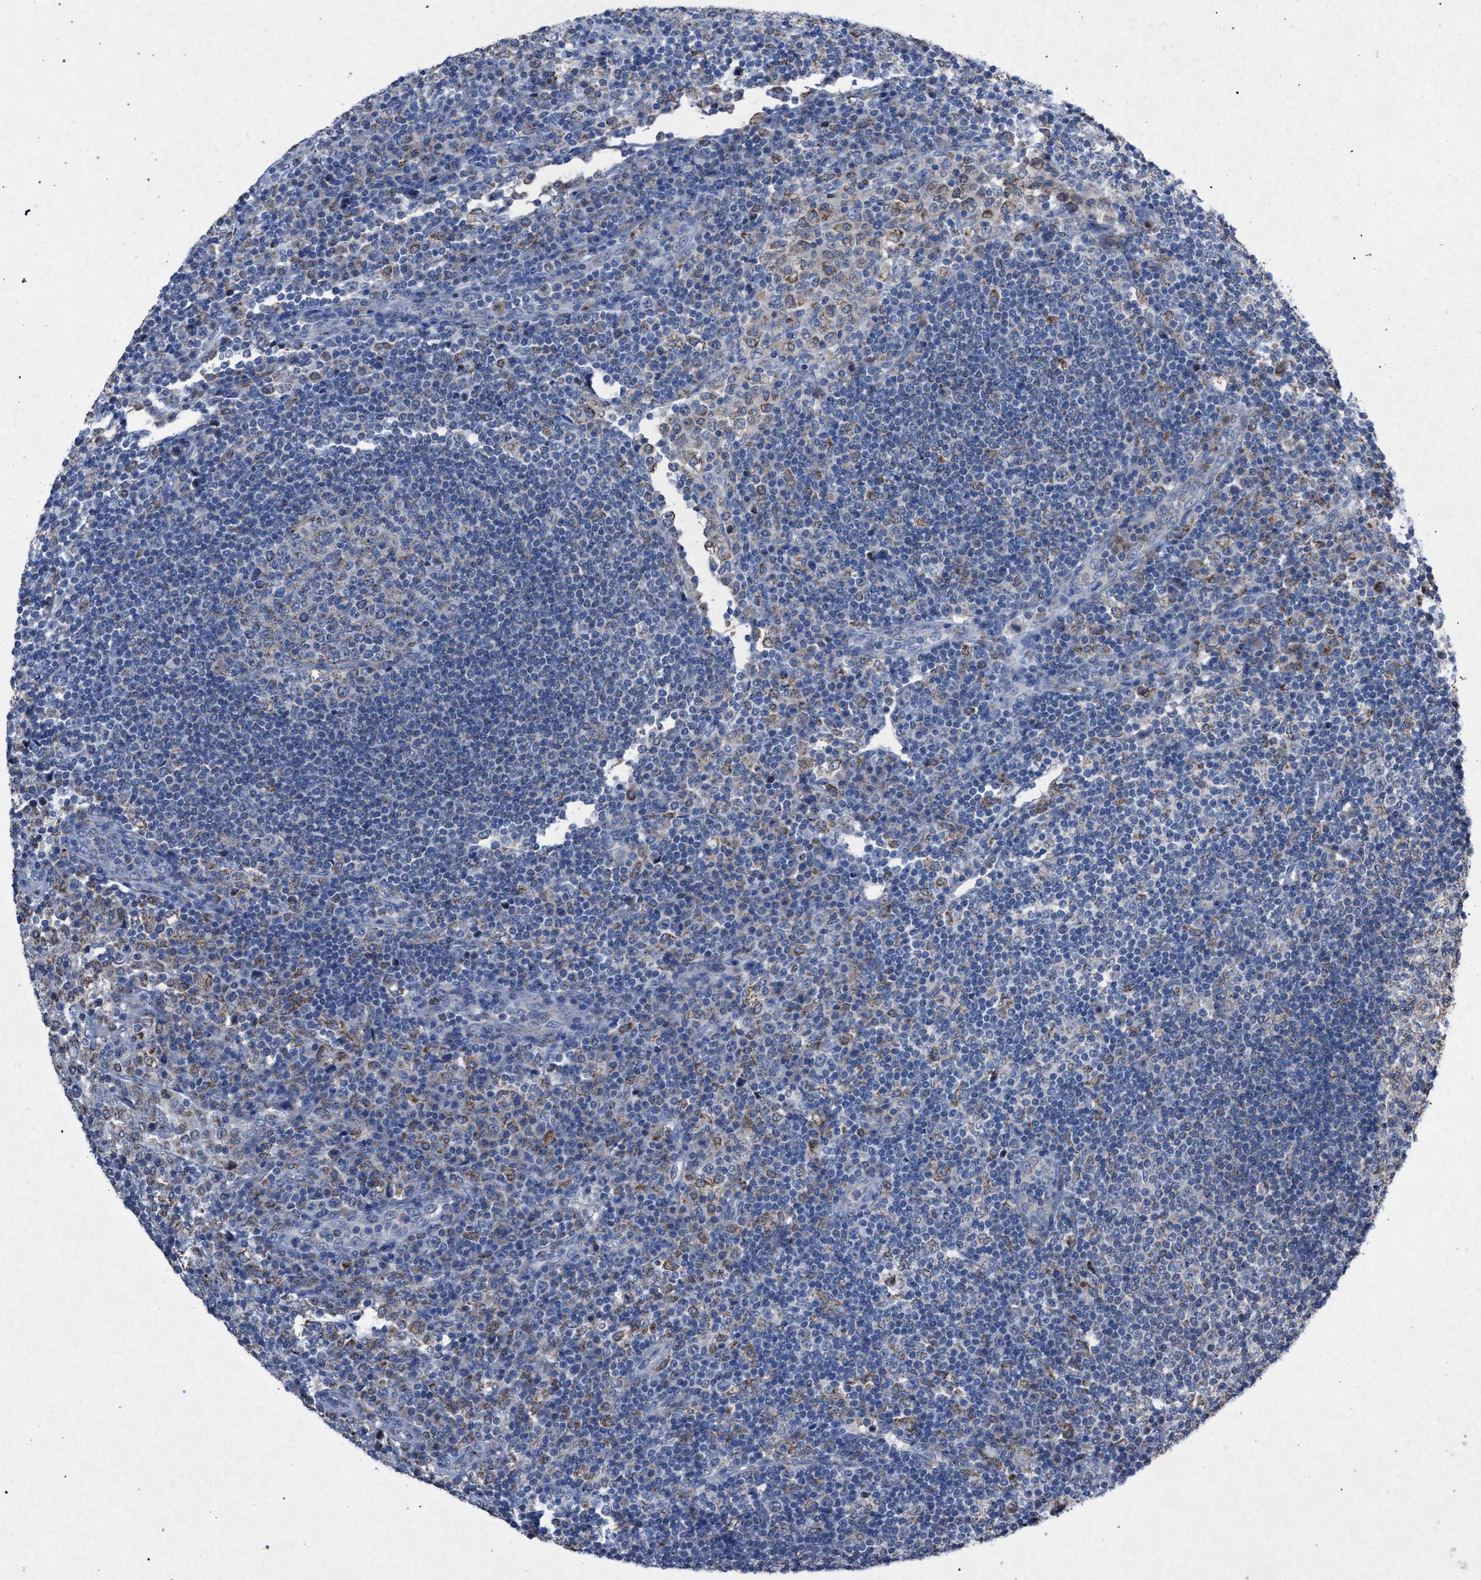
{"staining": {"intensity": "moderate", "quantity": "<25%", "location": "cytoplasmic/membranous"}, "tissue": "lymph node", "cell_type": "Germinal center cells", "image_type": "normal", "snomed": [{"axis": "morphology", "description": "Normal tissue, NOS"}, {"axis": "topography", "description": "Lymph node"}], "caption": "Germinal center cells display moderate cytoplasmic/membranous expression in about <25% of cells in unremarkable lymph node.", "gene": "HSD17B4", "patient": {"sex": "female", "age": 53}}